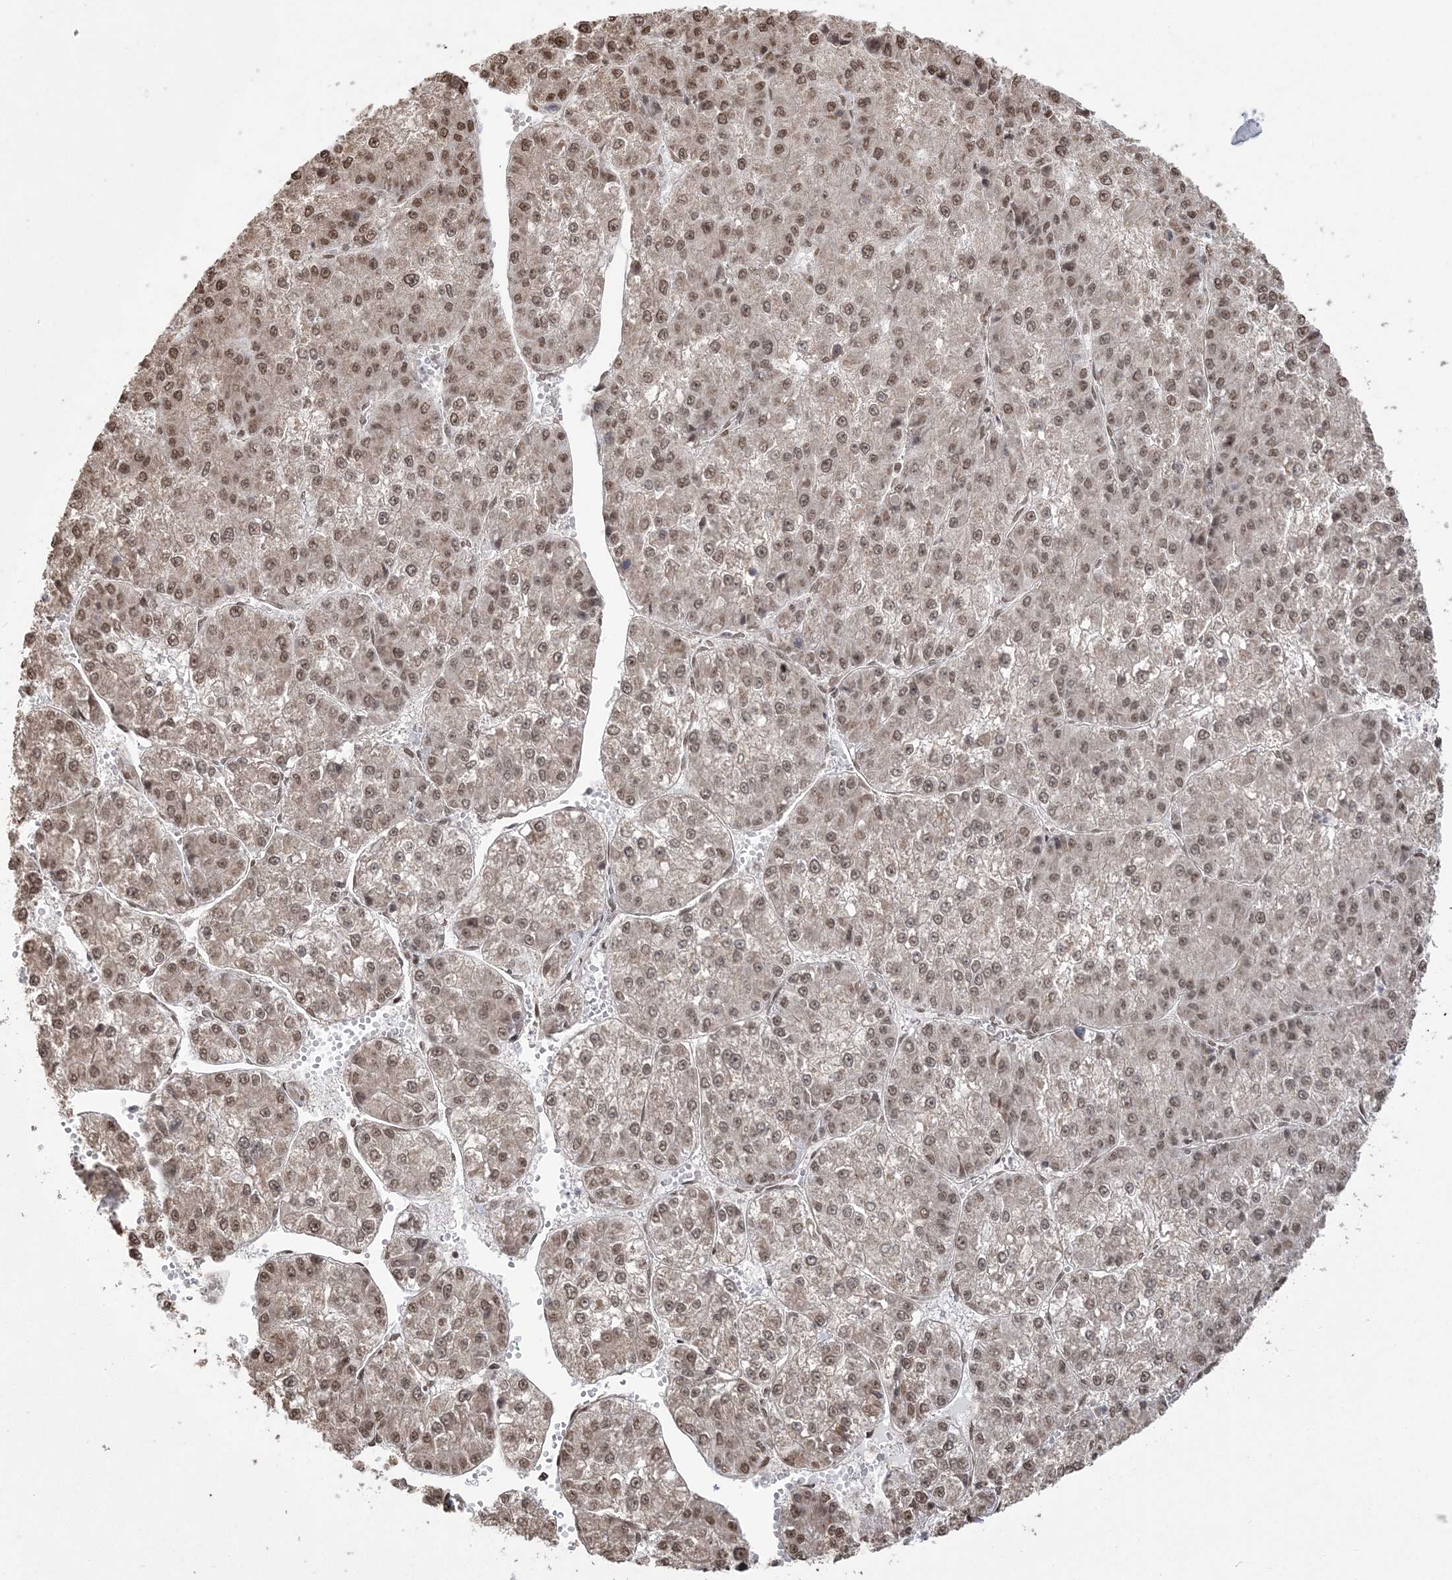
{"staining": {"intensity": "moderate", "quantity": ">75%", "location": "nuclear"}, "tissue": "liver cancer", "cell_type": "Tumor cells", "image_type": "cancer", "snomed": [{"axis": "morphology", "description": "Carcinoma, Hepatocellular, NOS"}, {"axis": "topography", "description": "Liver"}], "caption": "Brown immunohistochemical staining in liver hepatocellular carcinoma displays moderate nuclear expression in approximately >75% of tumor cells.", "gene": "ZNF839", "patient": {"sex": "female", "age": 73}}